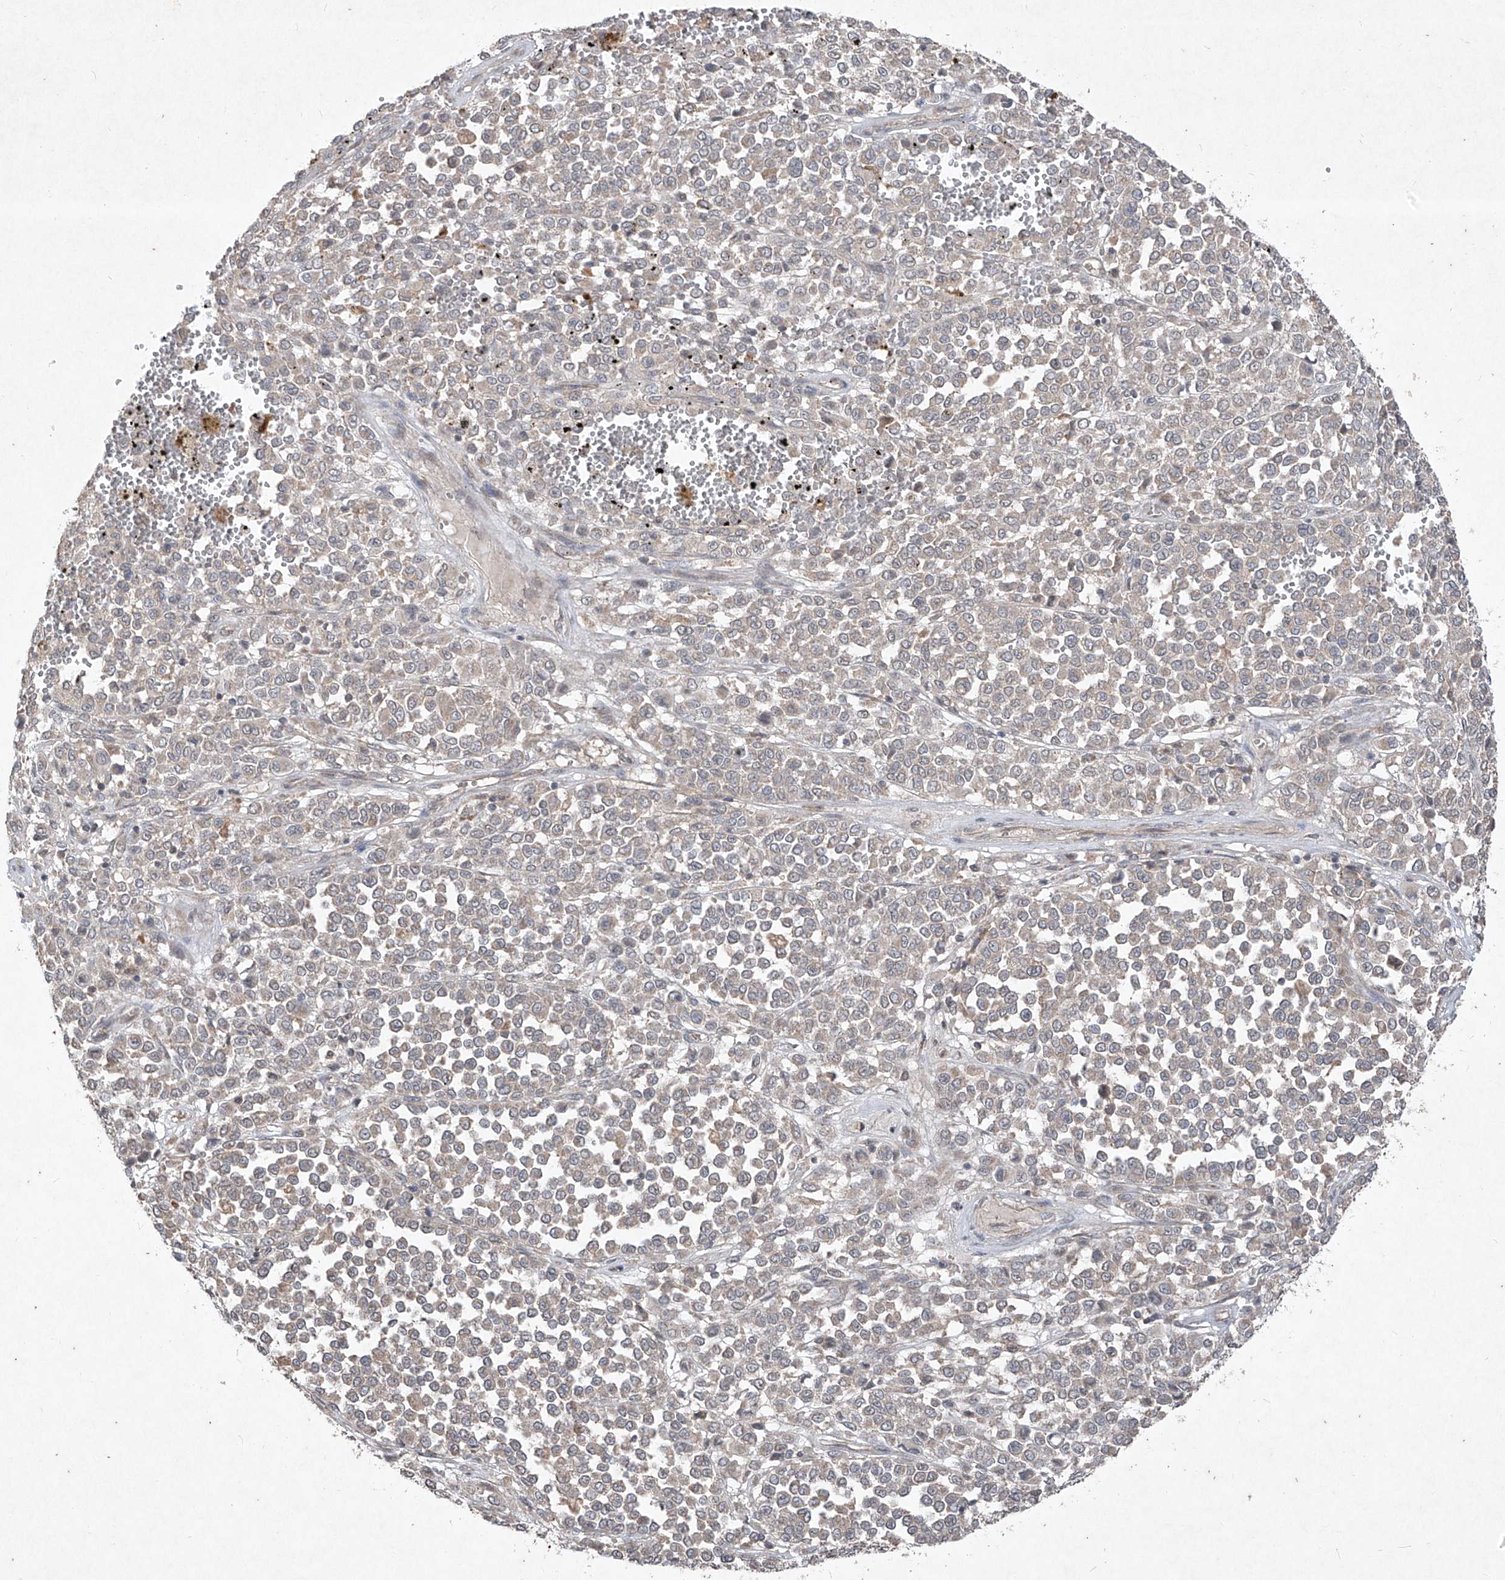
{"staining": {"intensity": "weak", "quantity": "25%-75%", "location": "cytoplasmic/membranous"}, "tissue": "melanoma", "cell_type": "Tumor cells", "image_type": "cancer", "snomed": [{"axis": "morphology", "description": "Malignant melanoma, Metastatic site"}, {"axis": "topography", "description": "Pancreas"}], "caption": "An image of human melanoma stained for a protein displays weak cytoplasmic/membranous brown staining in tumor cells.", "gene": "ABCD3", "patient": {"sex": "female", "age": 30}}